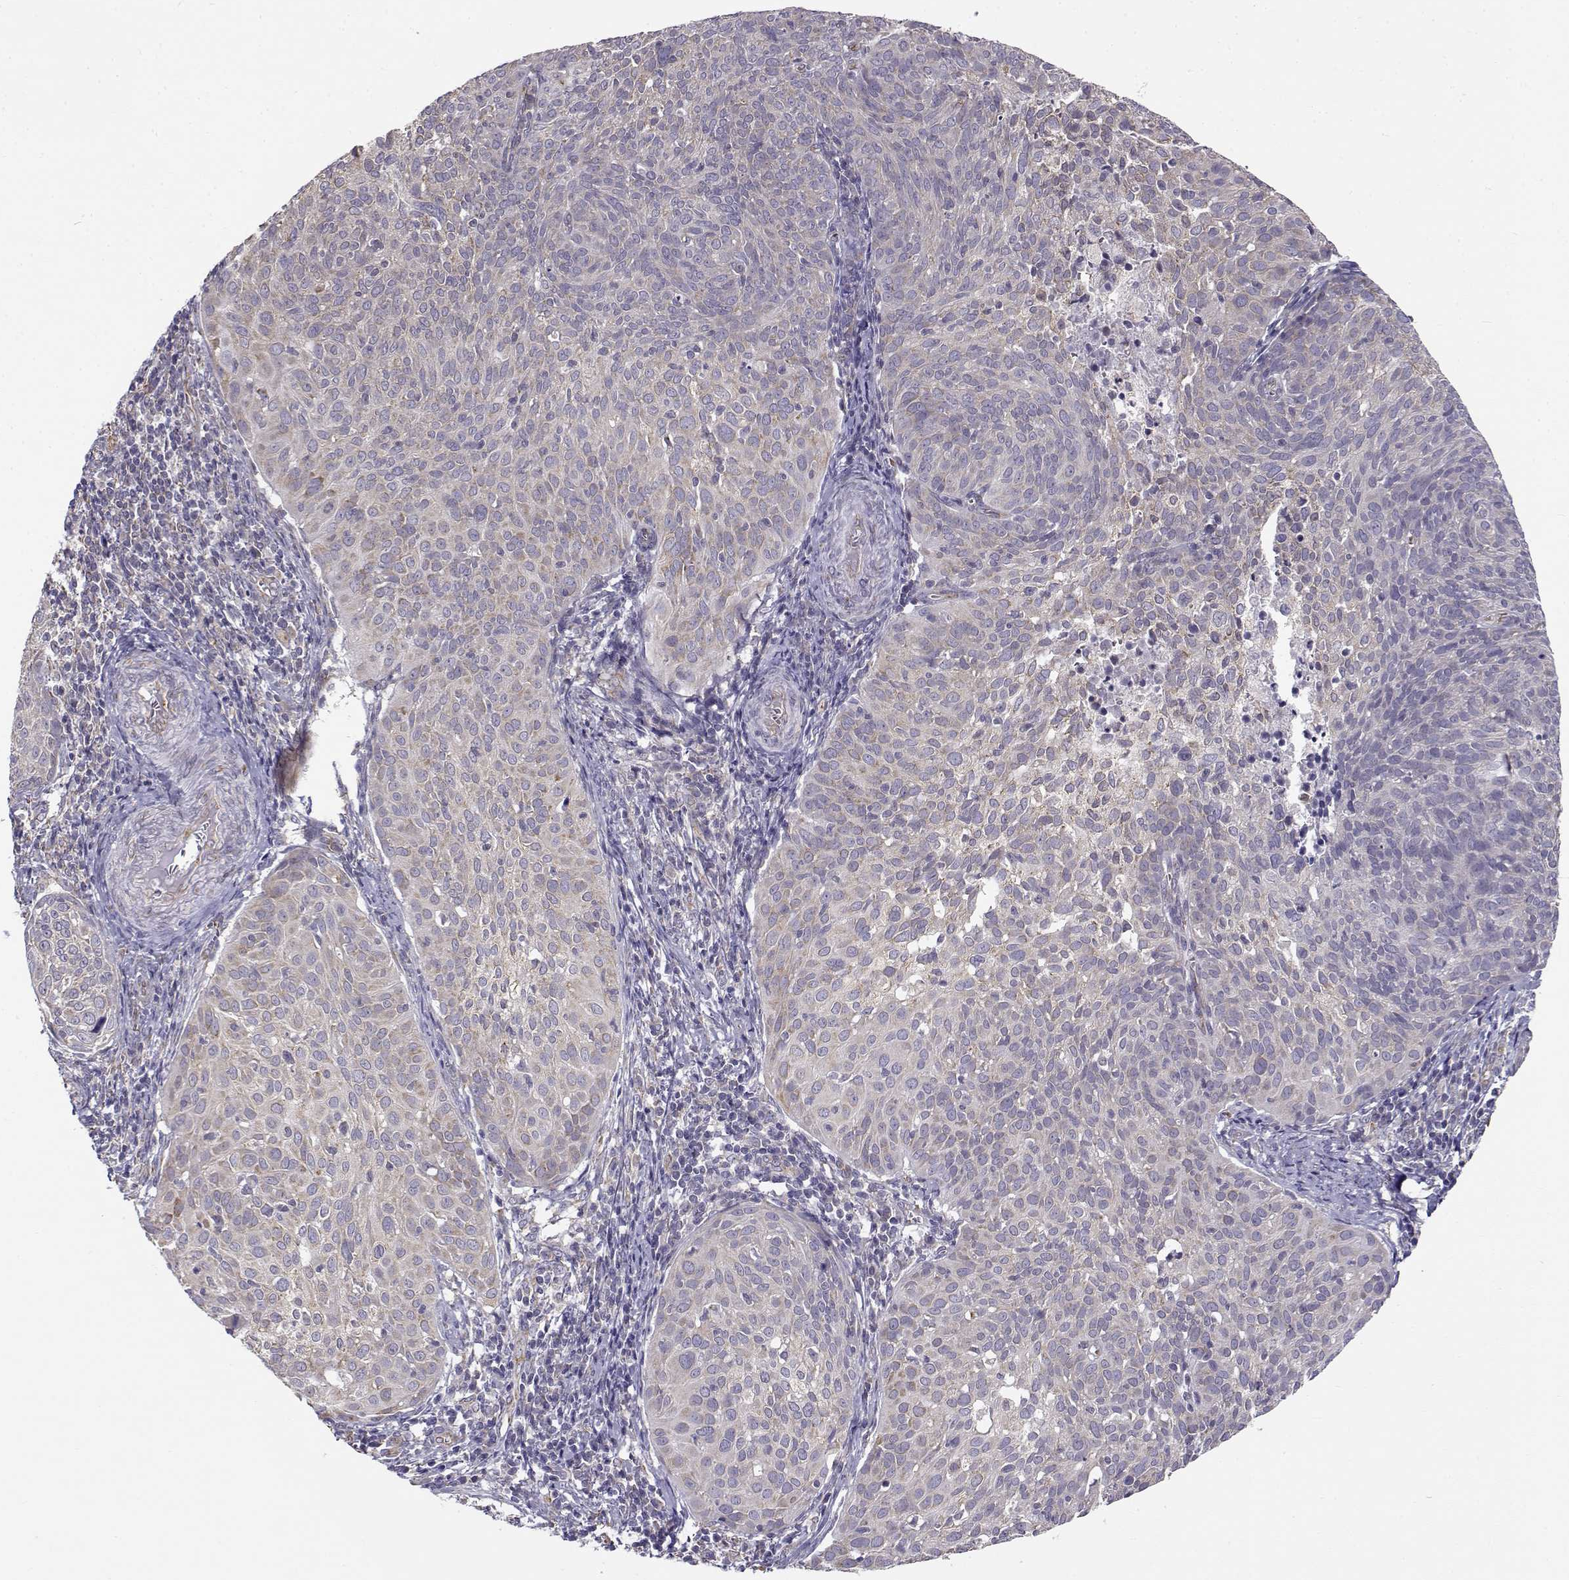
{"staining": {"intensity": "weak", "quantity": "<25%", "location": "cytoplasmic/membranous"}, "tissue": "cervical cancer", "cell_type": "Tumor cells", "image_type": "cancer", "snomed": [{"axis": "morphology", "description": "Squamous cell carcinoma, NOS"}, {"axis": "topography", "description": "Cervix"}], "caption": "This is an IHC micrograph of cervical squamous cell carcinoma. There is no positivity in tumor cells.", "gene": "BEND6", "patient": {"sex": "female", "age": 39}}